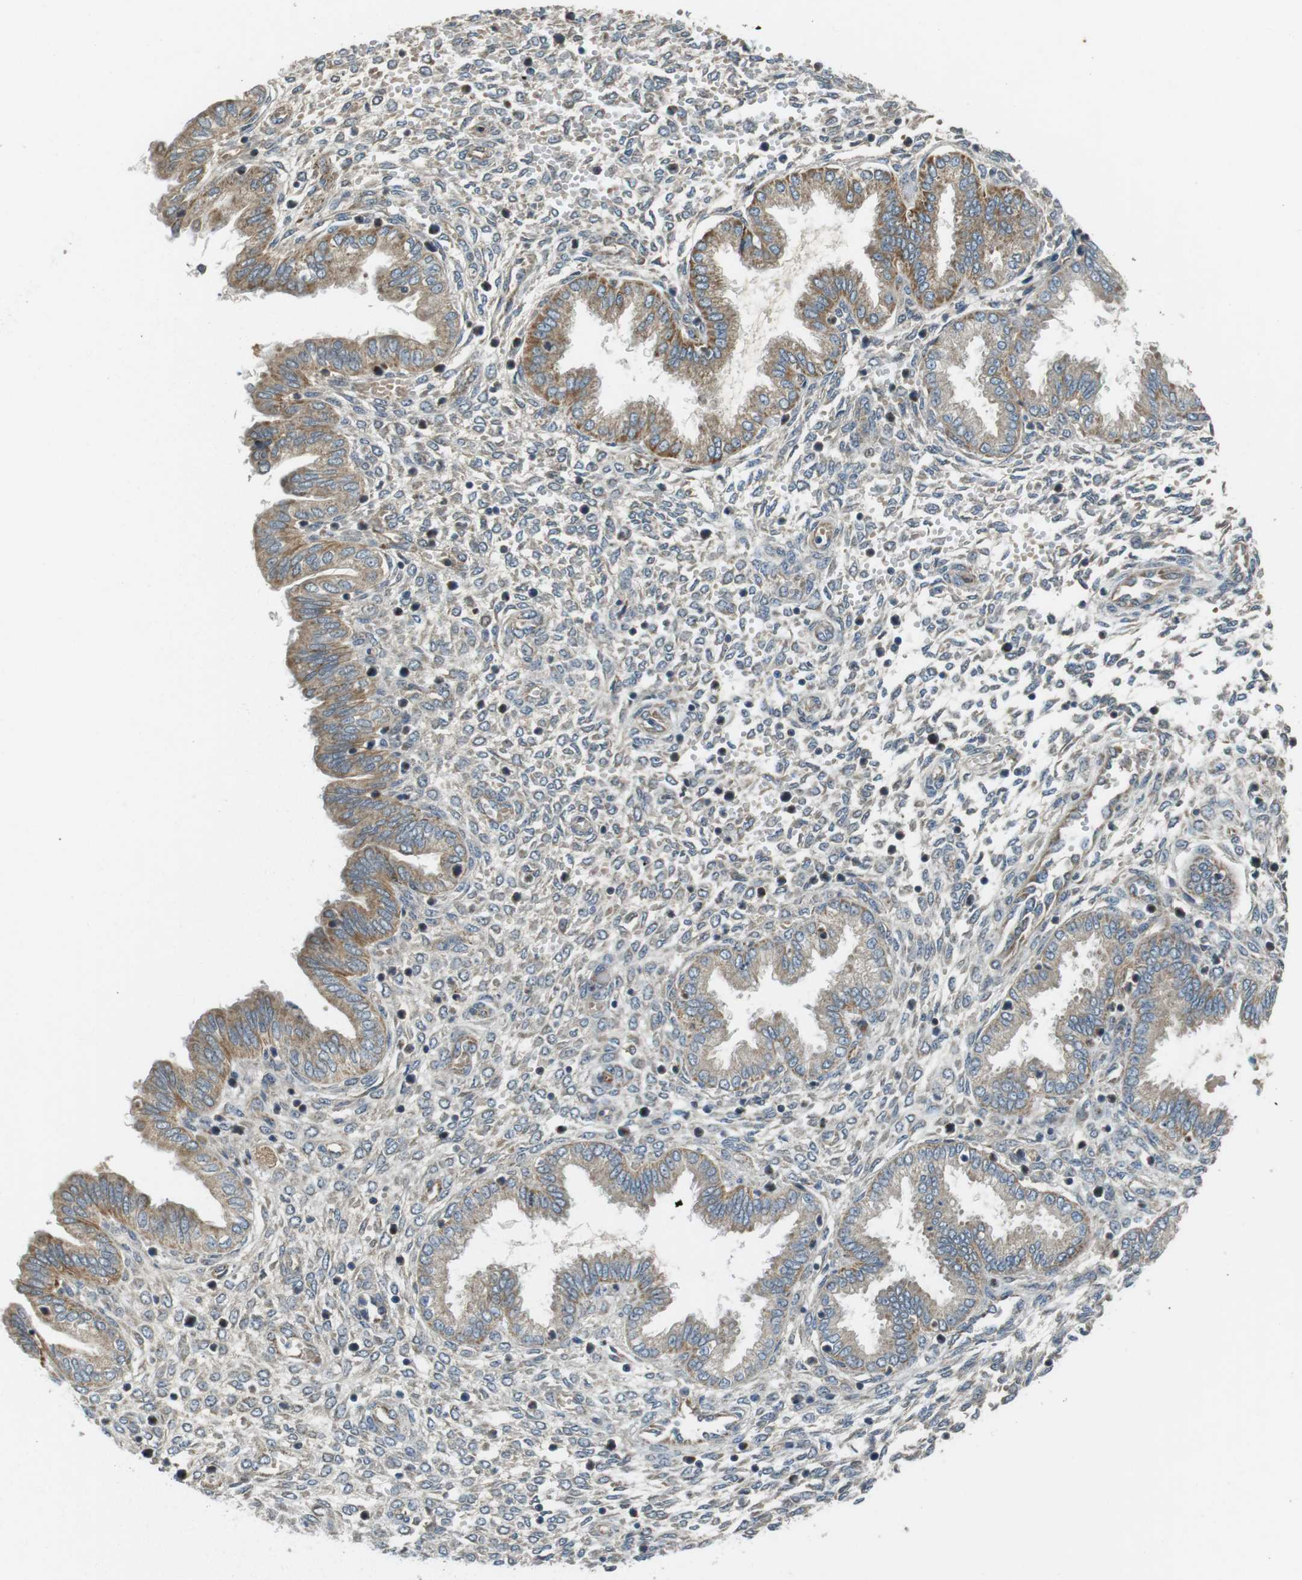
{"staining": {"intensity": "moderate", "quantity": "<25%", "location": "cytoplasmic/membranous"}, "tissue": "endometrium", "cell_type": "Cells in endometrial stroma", "image_type": "normal", "snomed": [{"axis": "morphology", "description": "Normal tissue, NOS"}, {"axis": "topography", "description": "Endometrium"}], "caption": "IHC histopathology image of benign endometrium: endometrium stained using IHC reveals low levels of moderate protein expression localized specifically in the cytoplasmic/membranous of cells in endometrial stroma, appearing as a cytoplasmic/membranous brown color.", "gene": "IFFO2", "patient": {"sex": "female", "age": 33}}